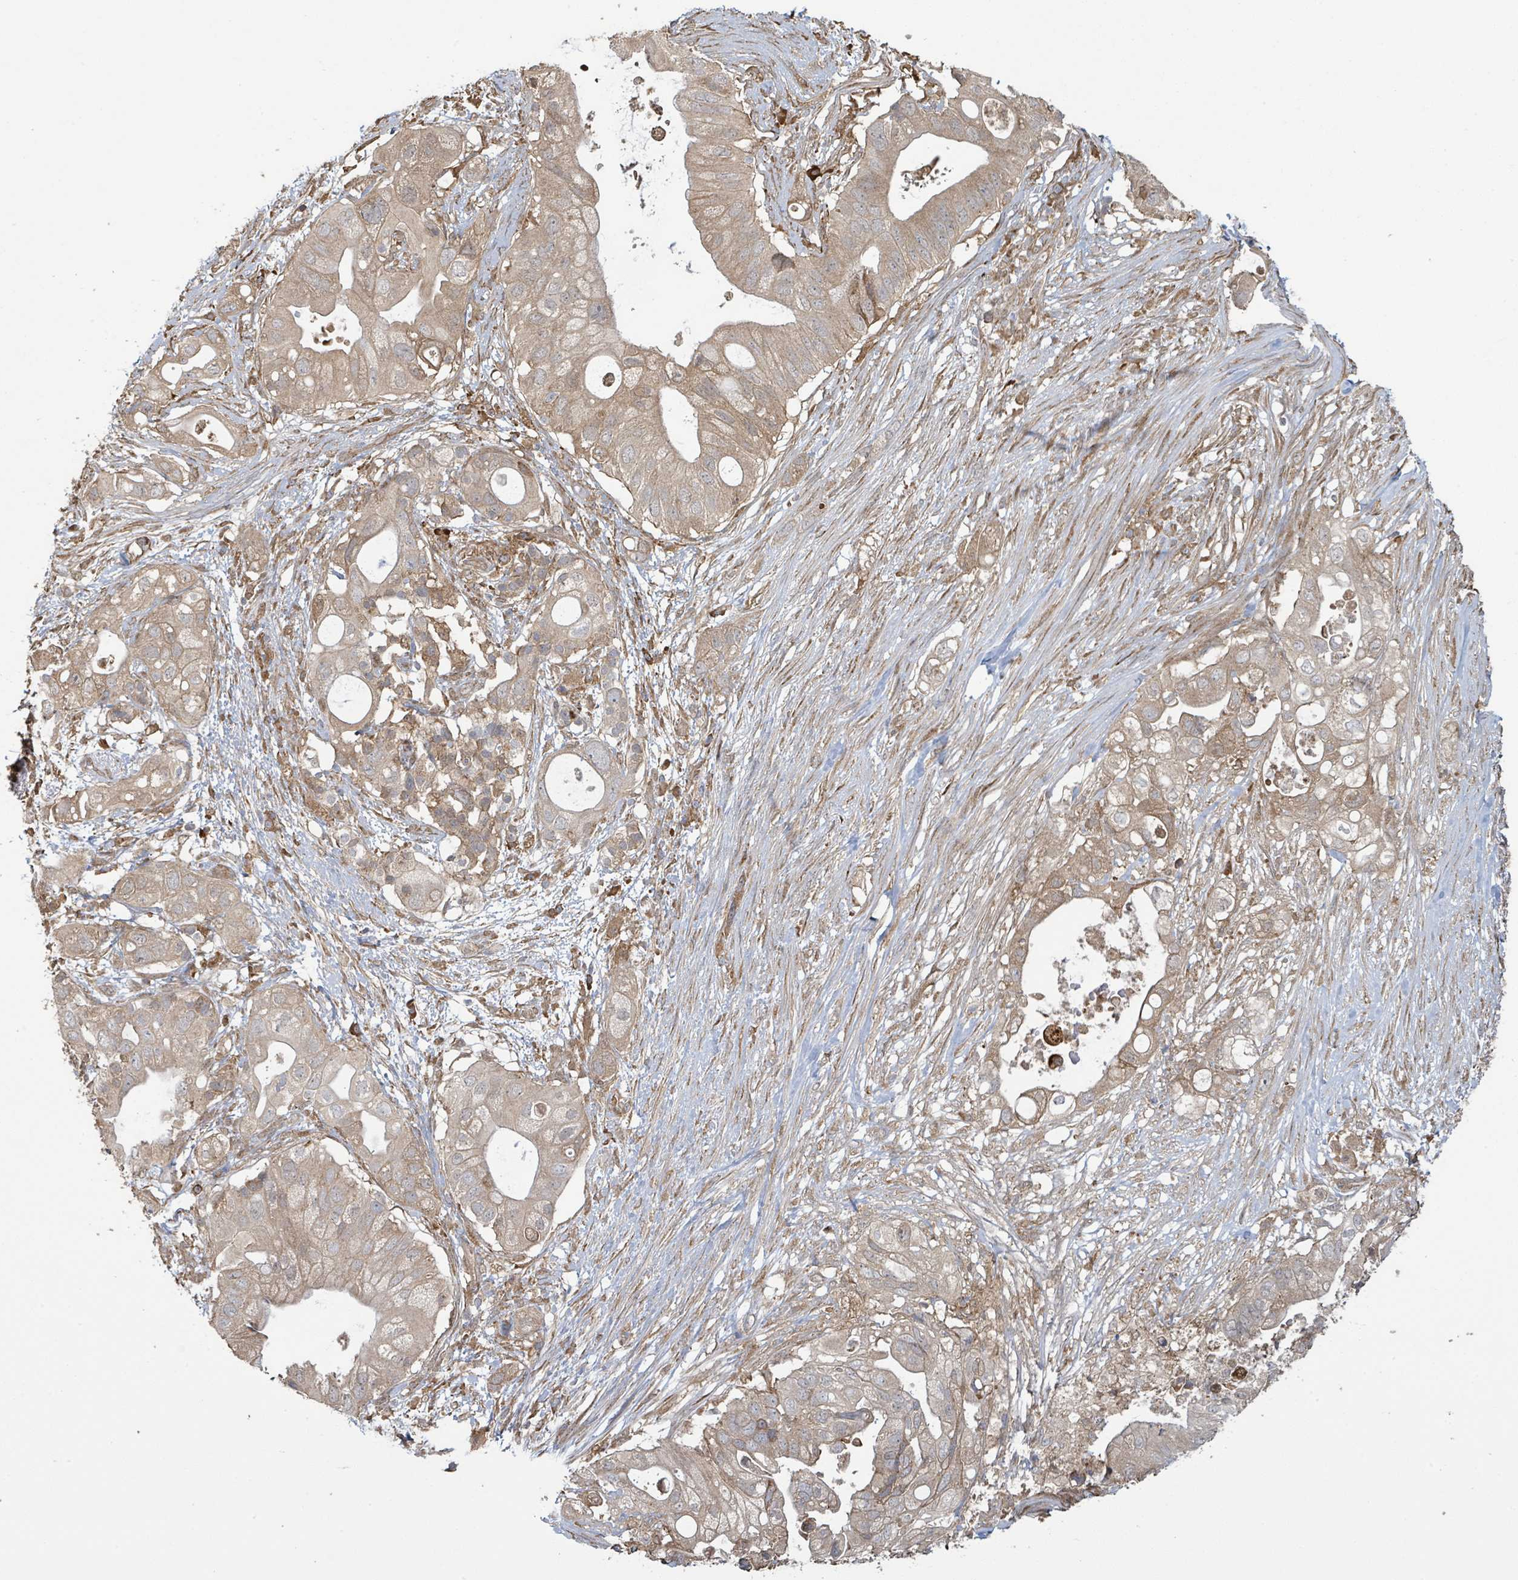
{"staining": {"intensity": "weak", "quantity": ">75%", "location": "cytoplasmic/membranous"}, "tissue": "pancreatic cancer", "cell_type": "Tumor cells", "image_type": "cancer", "snomed": [{"axis": "morphology", "description": "Adenocarcinoma, NOS"}, {"axis": "topography", "description": "Pancreas"}], "caption": "The histopathology image displays staining of pancreatic adenocarcinoma, revealing weak cytoplasmic/membranous protein expression (brown color) within tumor cells.", "gene": "ARPIN", "patient": {"sex": "female", "age": 72}}